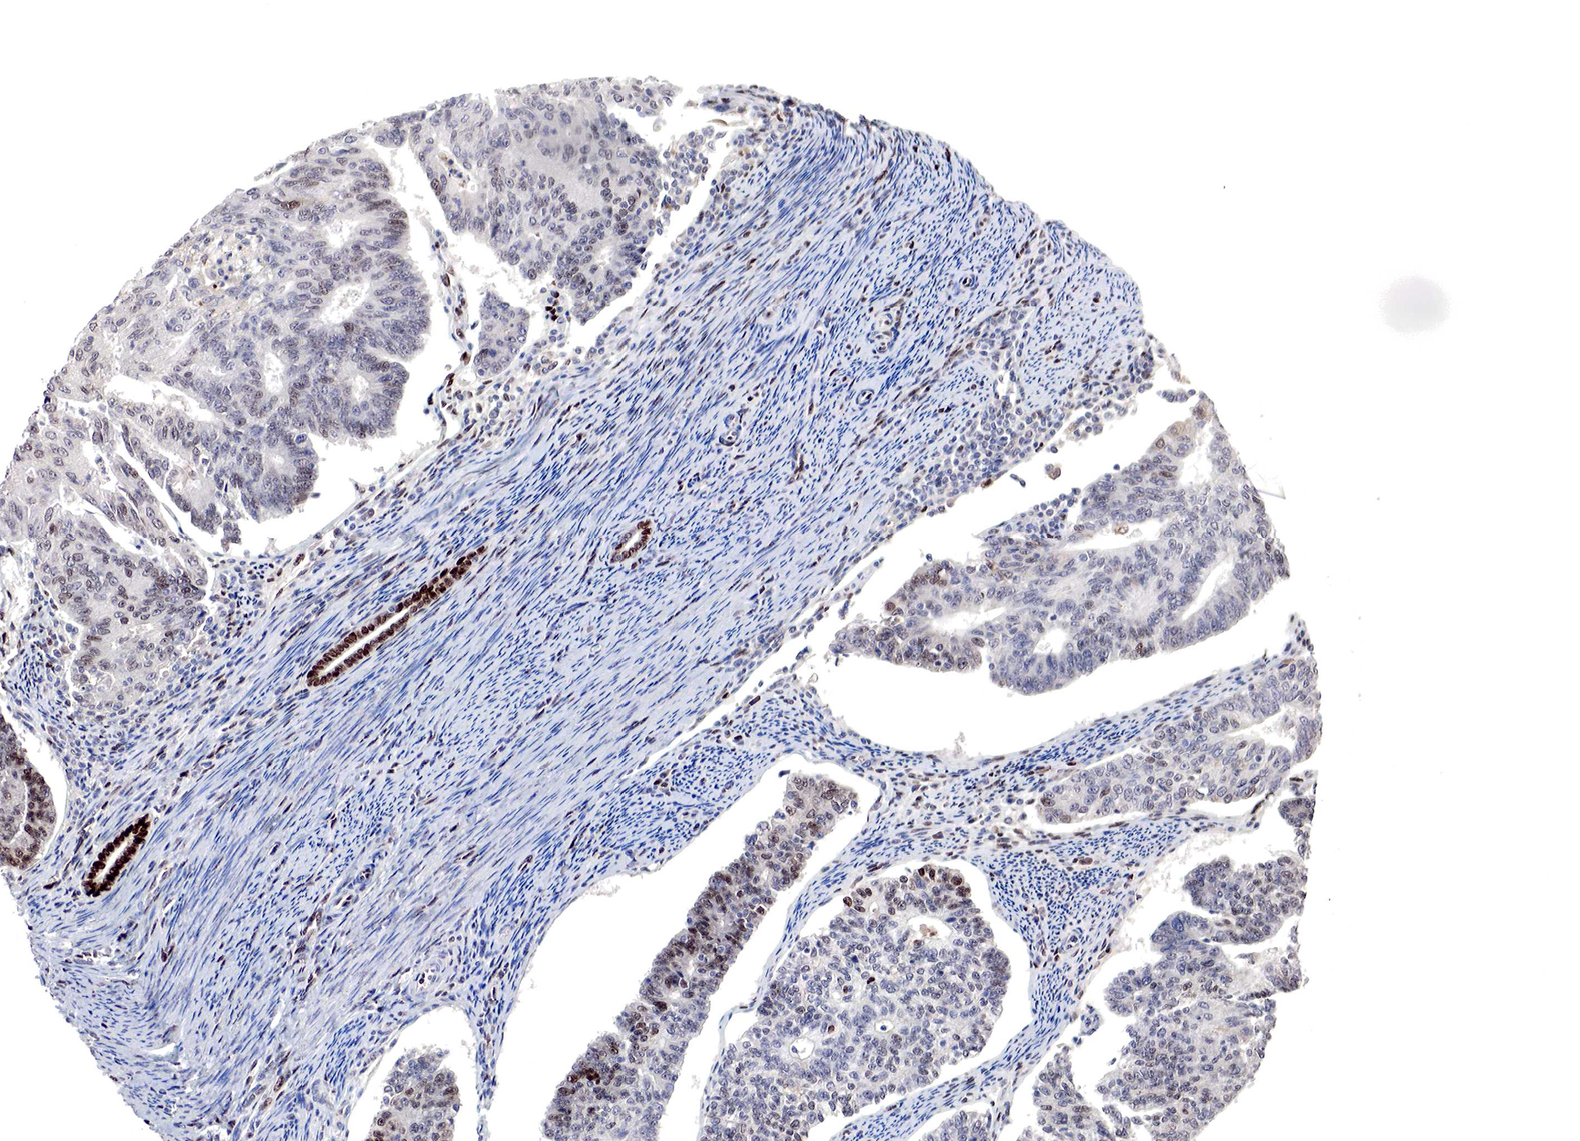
{"staining": {"intensity": "moderate", "quantity": "25%-75%", "location": "nuclear"}, "tissue": "endometrial cancer", "cell_type": "Tumor cells", "image_type": "cancer", "snomed": [{"axis": "morphology", "description": "Adenocarcinoma, NOS"}, {"axis": "topography", "description": "Endometrium"}], "caption": "Brown immunohistochemical staining in endometrial cancer displays moderate nuclear staining in approximately 25%-75% of tumor cells. Nuclei are stained in blue.", "gene": "DACH2", "patient": {"sex": "female", "age": 56}}